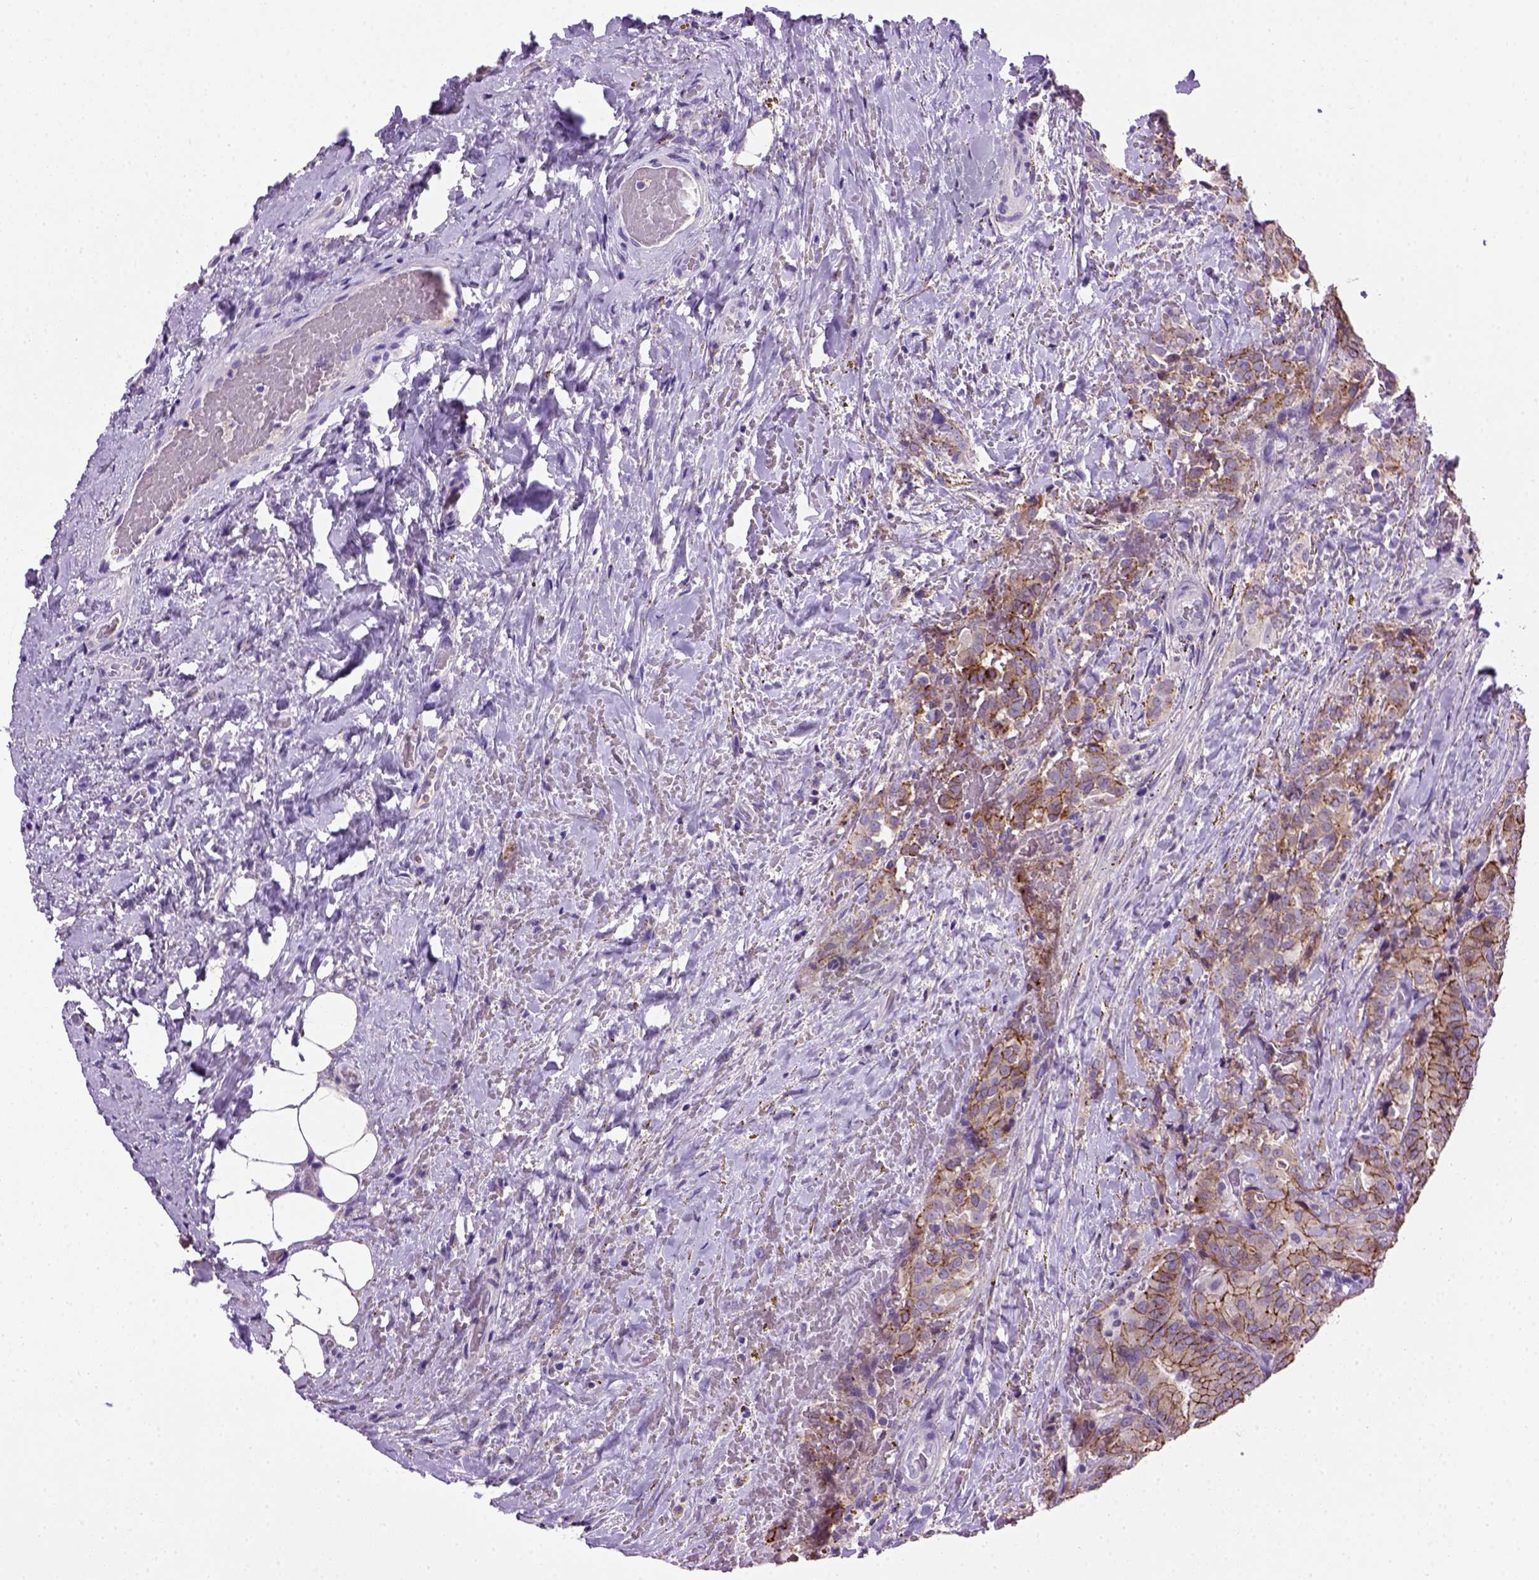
{"staining": {"intensity": "moderate", "quantity": "25%-75%", "location": "cytoplasmic/membranous"}, "tissue": "thyroid cancer", "cell_type": "Tumor cells", "image_type": "cancer", "snomed": [{"axis": "morphology", "description": "Papillary adenocarcinoma, NOS"}, {"axis": "topography", "description": "Thyroid gland"}], "caption": "Thyroid cancer (papillary adenocarcinoma) stained with DAB IHC exhibits medium levels of moderate cytoplasmic/membranous positivity in approximately 25%-75% of tumor cells.", "gene": "CDH1", "patient": {"sex": "male", "age": 61}}